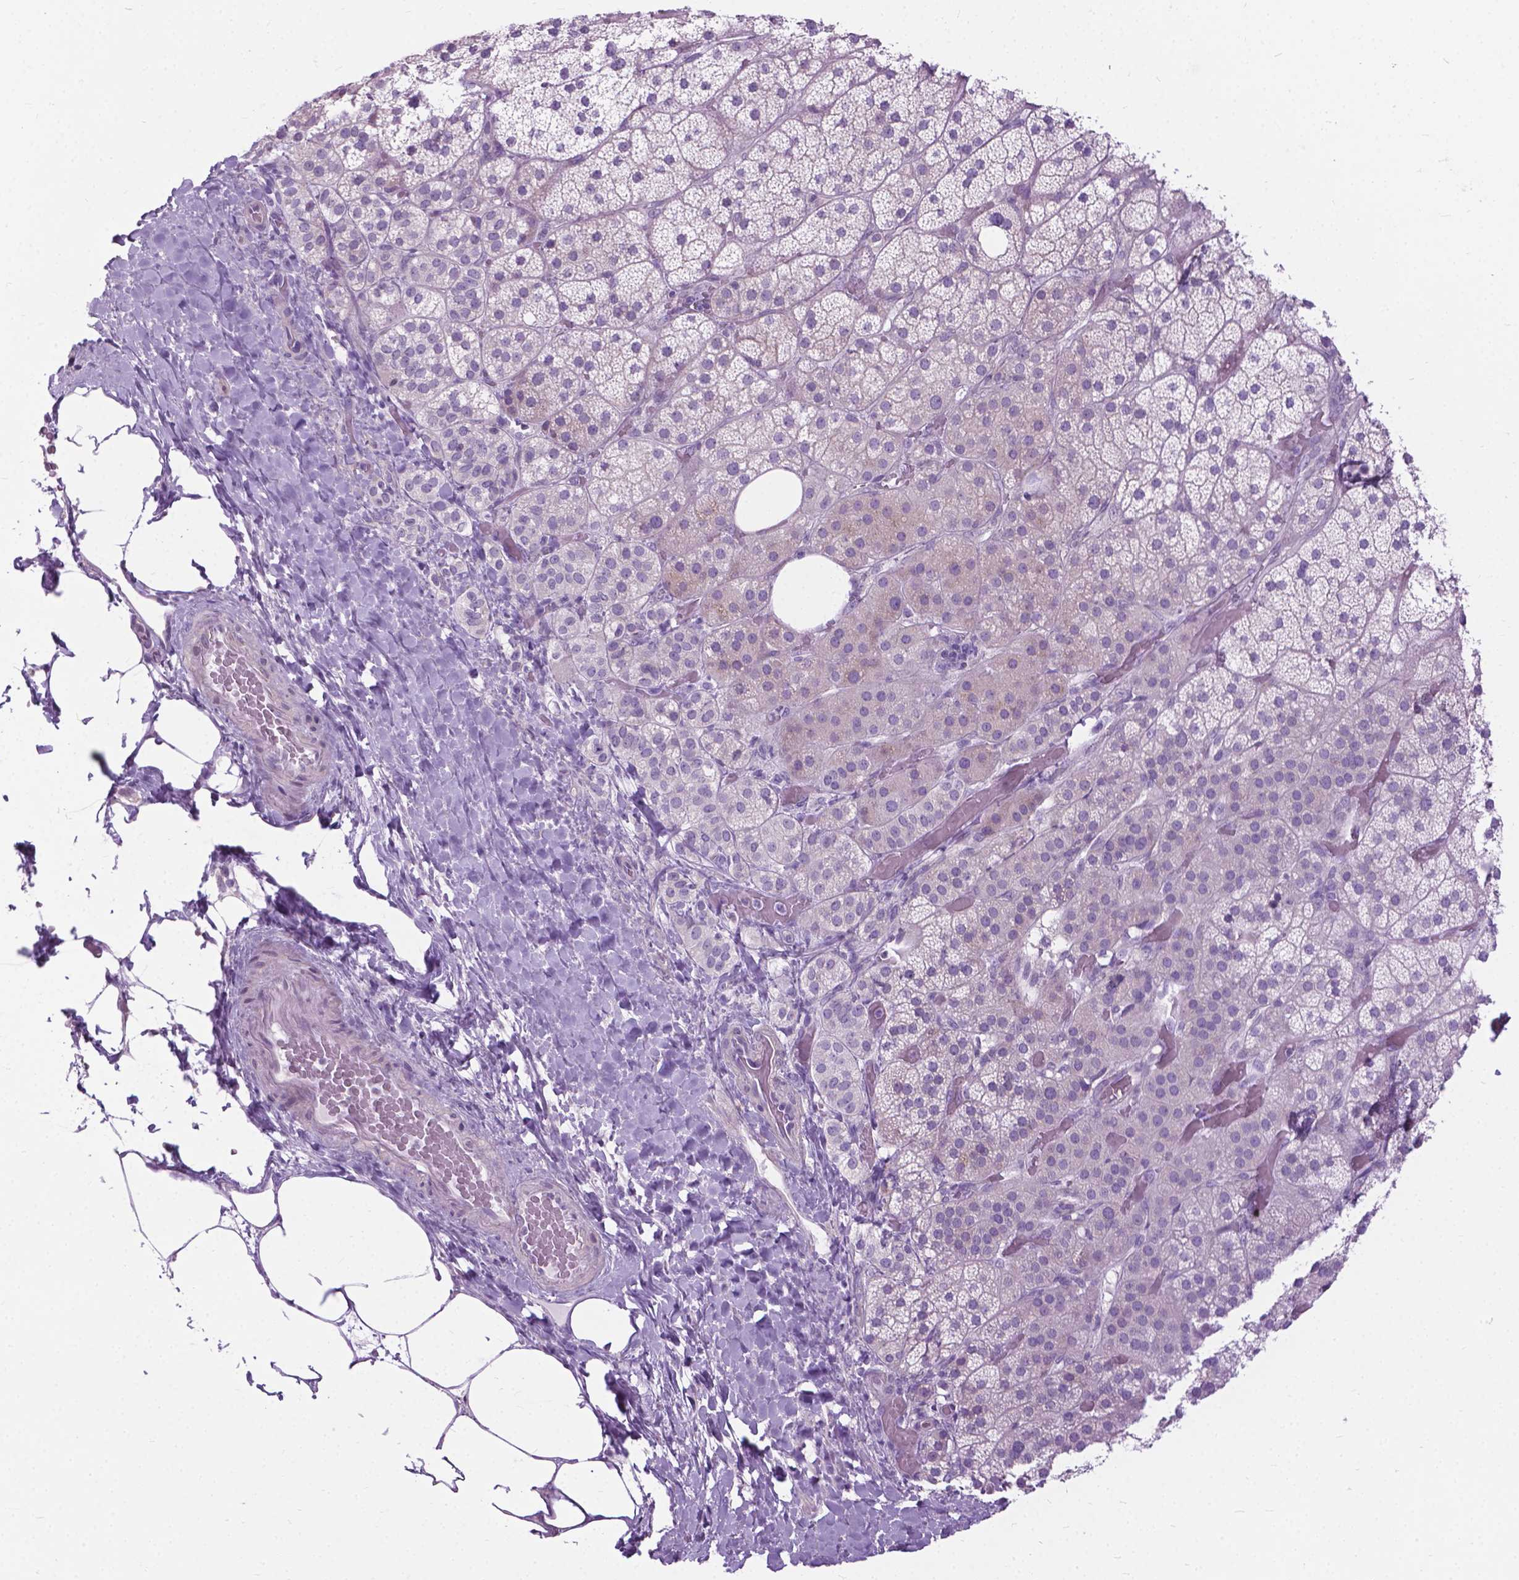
{"staining": {"intensity": "negative", "quantity": "none", "location": "none"}, "tissue": "adrenal gland", "cell_type": "Glandular cells", "image_type": "normal", "snomed": [{"axis": "morphology", "description": "Normal tissue, NOS"}, {"axis": "topography", "description": "Adrenal gland"}], "caption": "A photomicrograph of human adrenal gland is negative for staining in glandular cells.", "gene": "APCDD1L", "patient": {"sex": "male", "age": 57}}